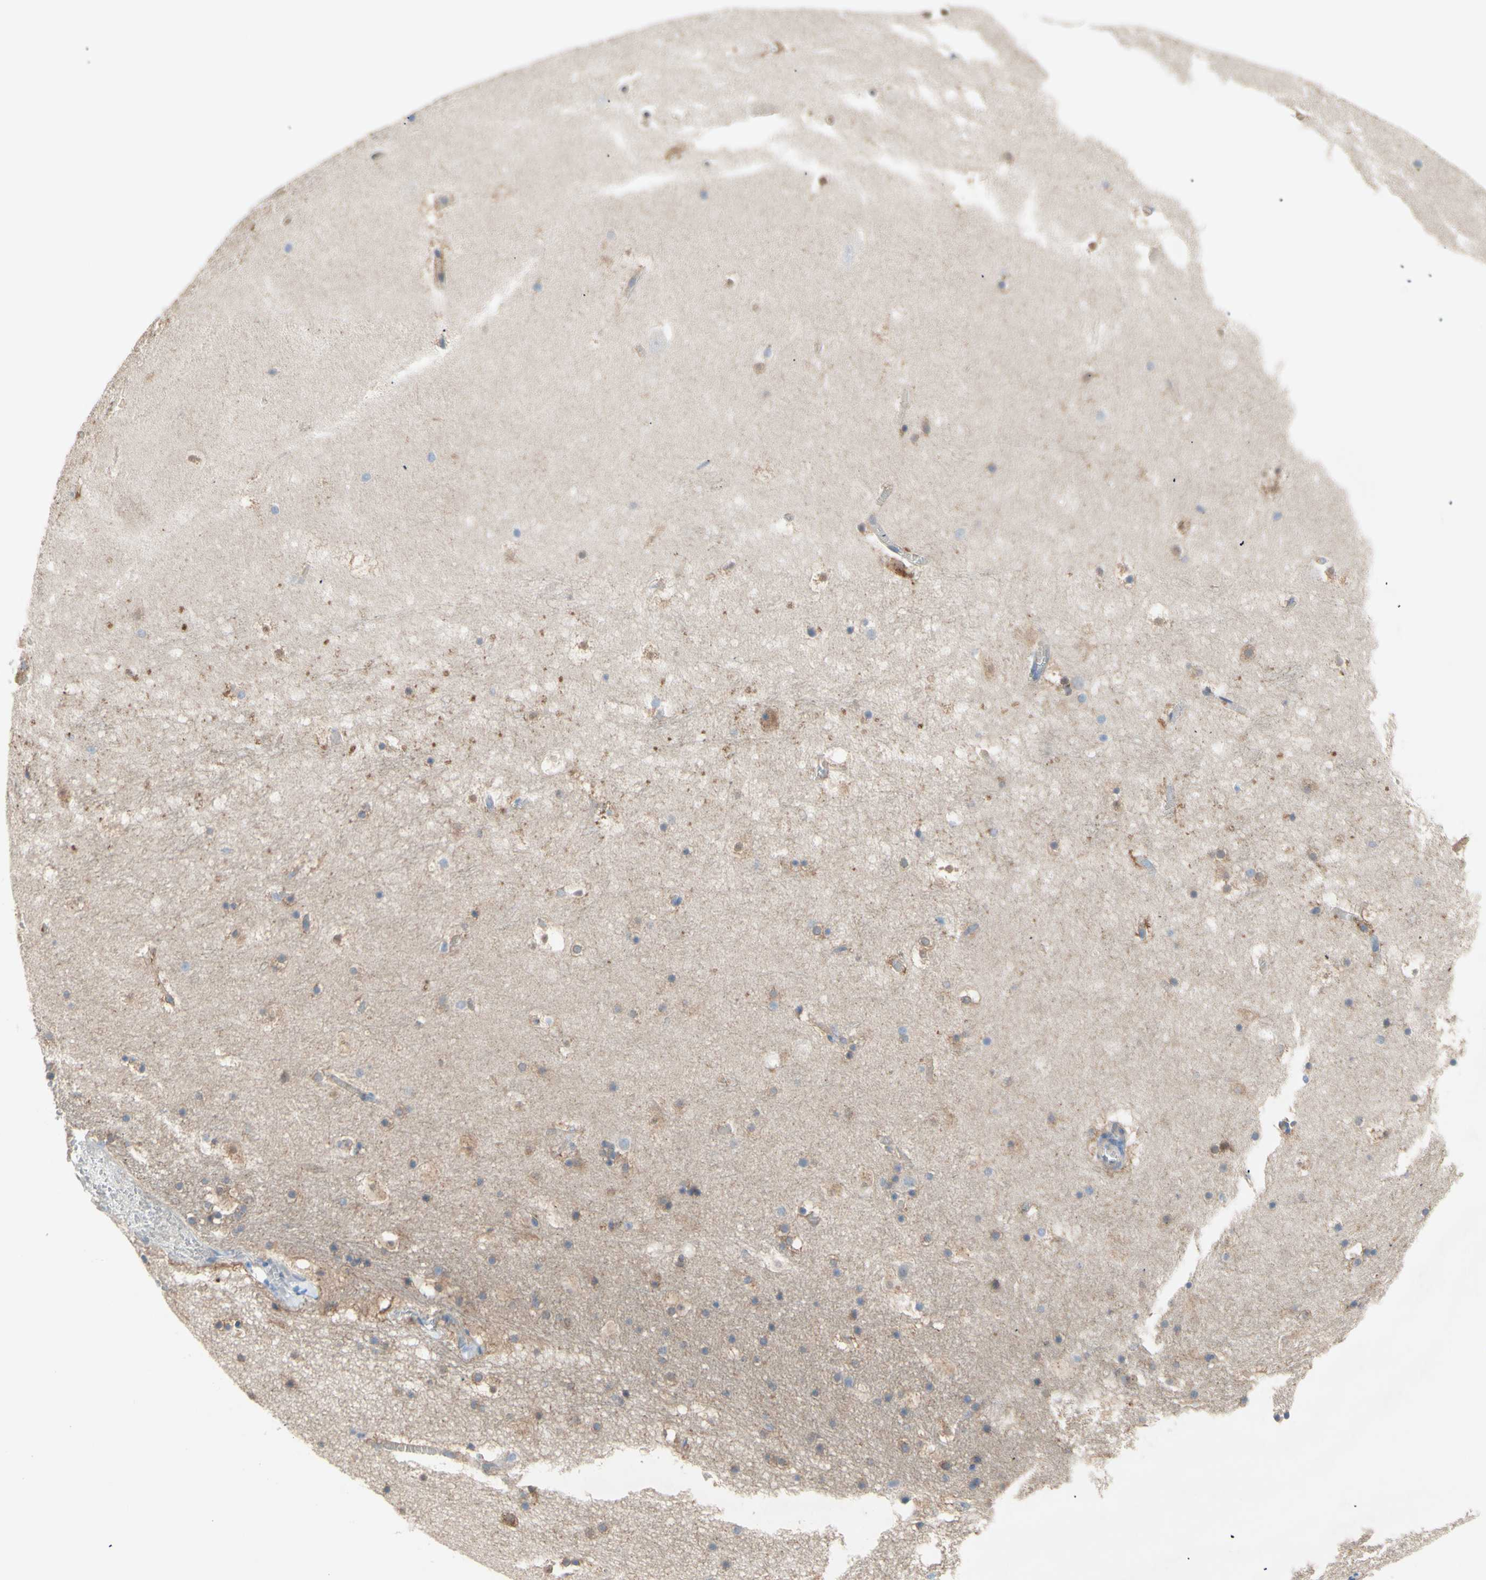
{"staining": {"intensity": "moderate", "quantity": "25%-75%", "location": "cytoplasmic/membranous"}, "tissue": "hippocampus", "cell_type": "Glial cells", "image_type": "normal", "snomed": [{"axis": "morphology", "description": "Normal tissue, NOS"}, {"axis": "topography", "description": "Hippocampus"}], "caption": "A histopathology image showing moderate cytoplasmic/membranous staining in approximately 25%-75% of glial cells in normal hippocampus, as visualized by brown immunohistochemical staining.", "gene": "DYNLRB1", "patient": {"sex": "male", "age": 45}}